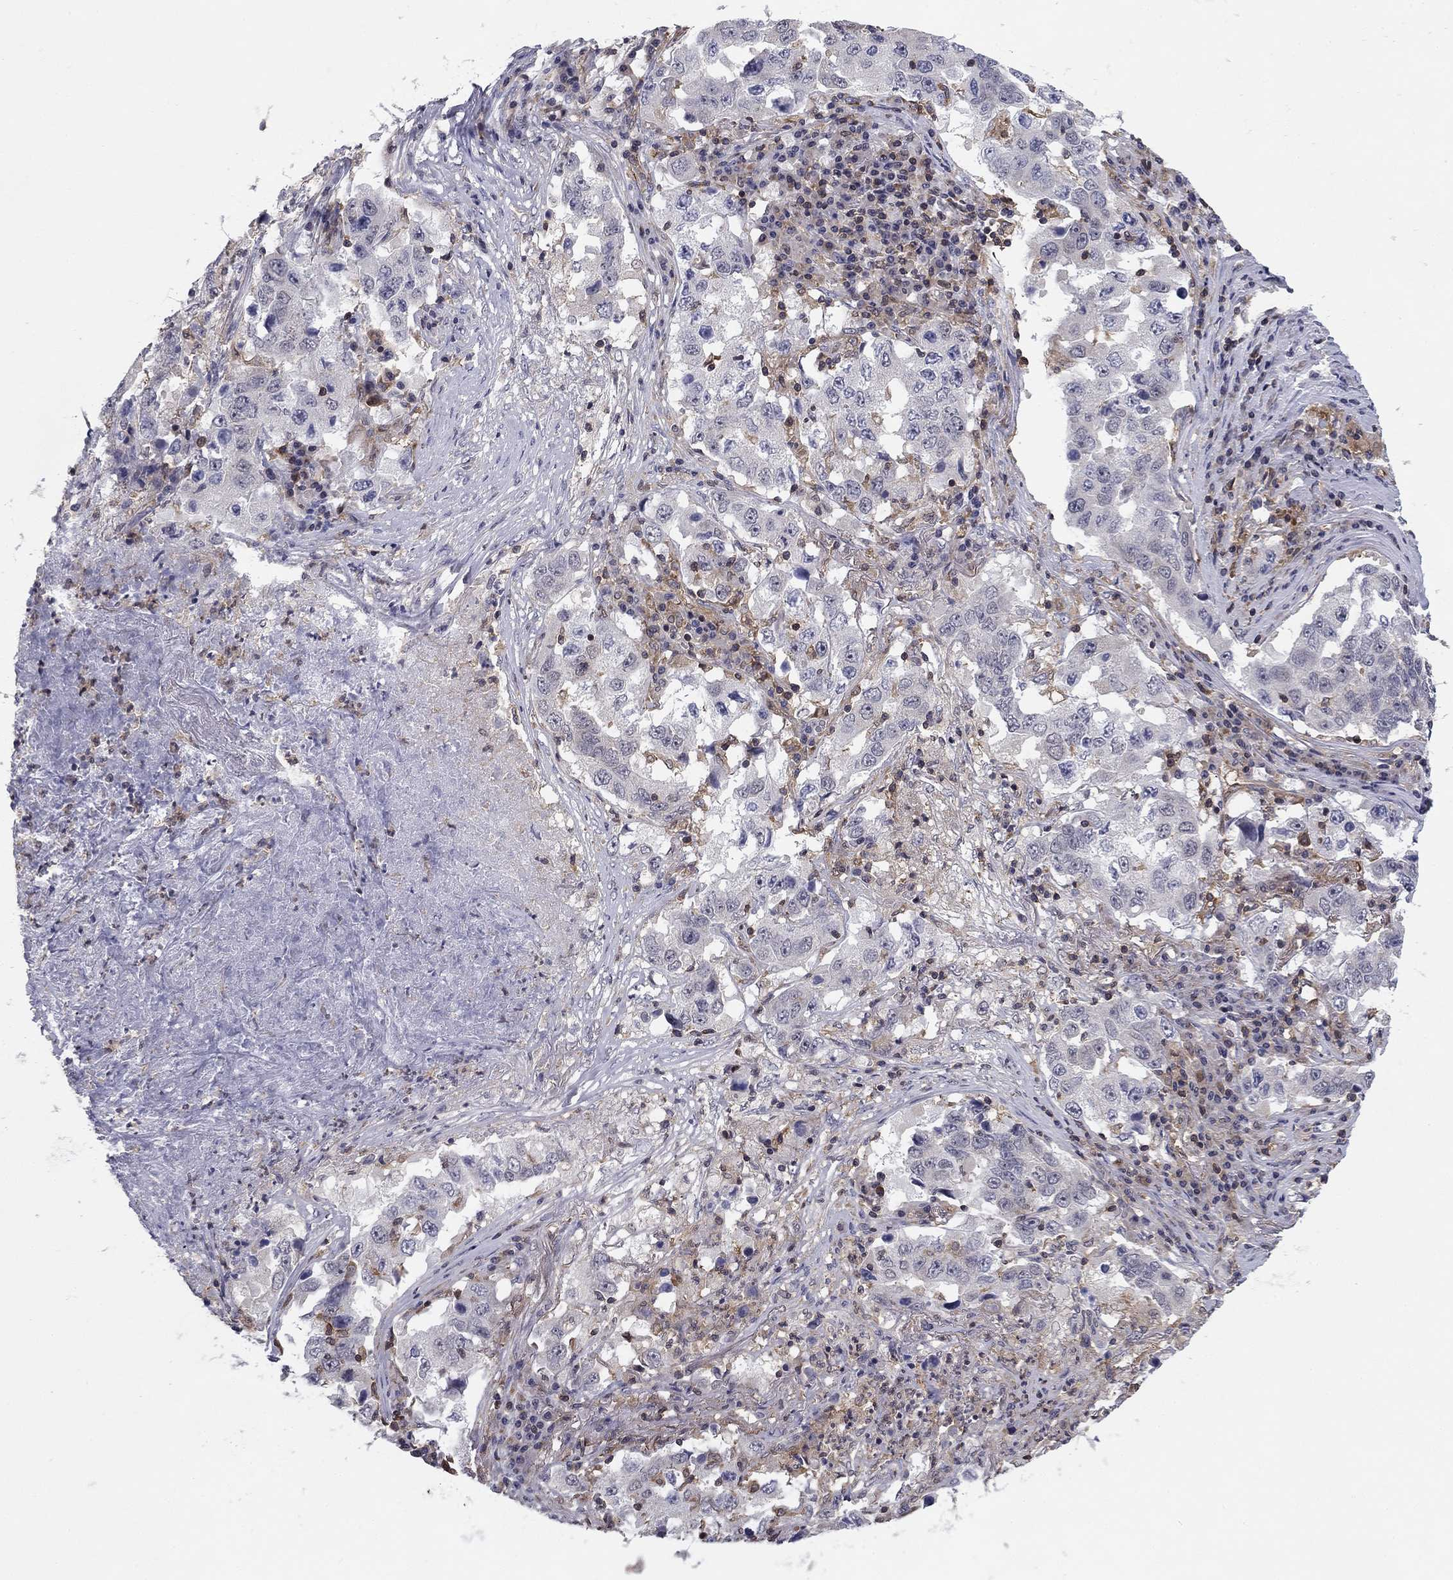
{"staining": {"intensity": "negative", "quantity": "none", "location": "none"}, "tissue": "lung cancer", "cell_type": "Tumor cells", "image_type": "cancer", "snomed": [{"axis": "morphology", "description": "Adenocarcinoma, NOS"}, {"axis": "topography", "description": "Lung"}], "caption": "This is an immunohistochemistry image of lung adenocarcinoma. There is no staining in tumor cells.", "gene": "PLCB2", "patient": {"sex": "male", "age": 73}}